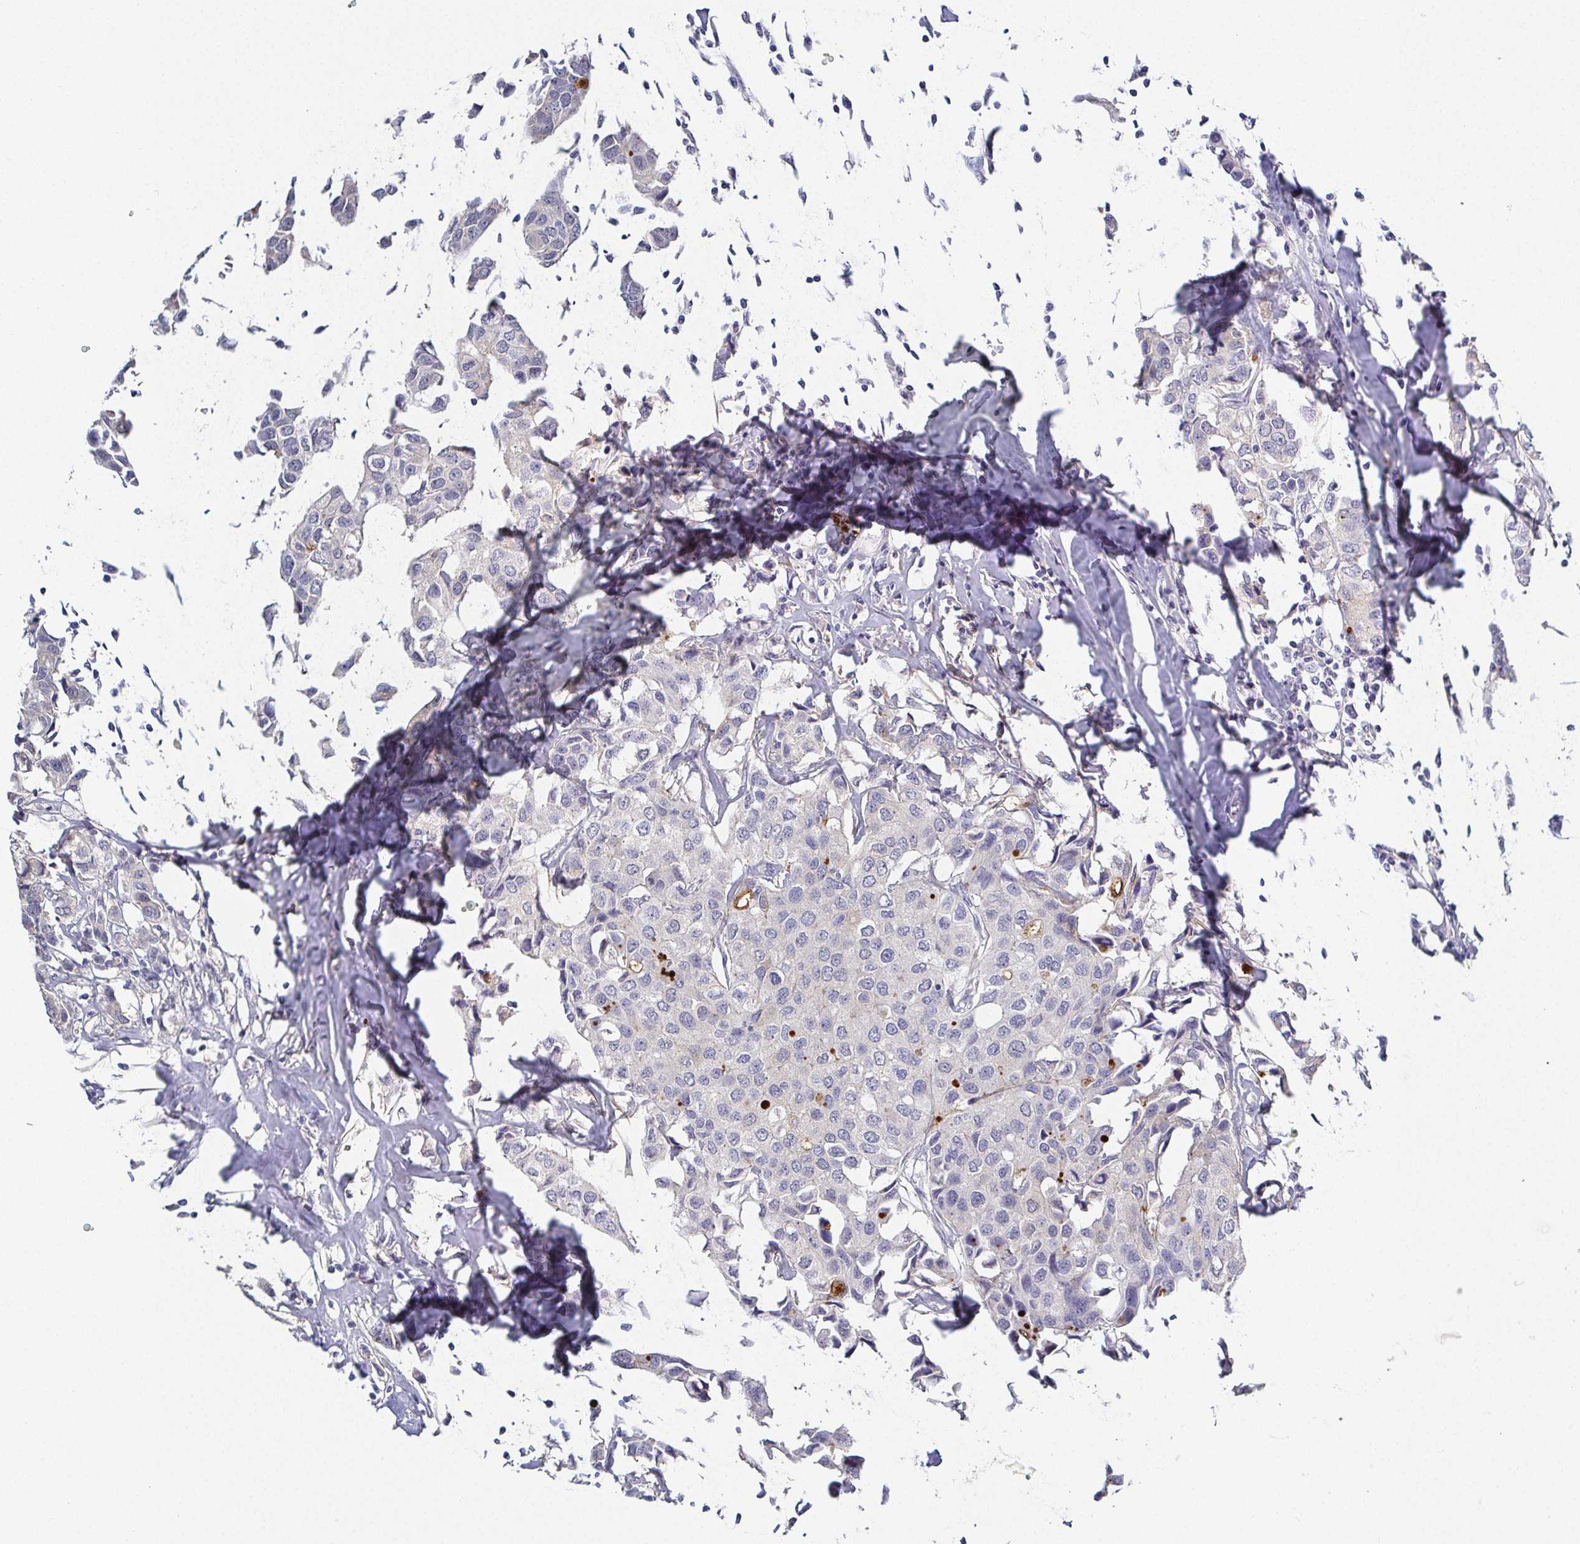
{"staining": {"intensity": "negative", "quantity": "none", "location": "none"}, "tissue": "breast cancer", "cell_type": "Tumor cells", "image_type": "cancer", "snomed": [{"axis": "morphology", "description": "Duct carcinoma"}, {"axis": "topography", "description": "Breast"}], "caption": "DAB (3,3'-diaminobenzidine) immunohistochemical staining of human breast cancer (infiltrating ductal carcinoma) demonstrates no significant staining in tumor cells.", "gene": "RNASE7", "patient": {"sex": "female", "age": 80}}